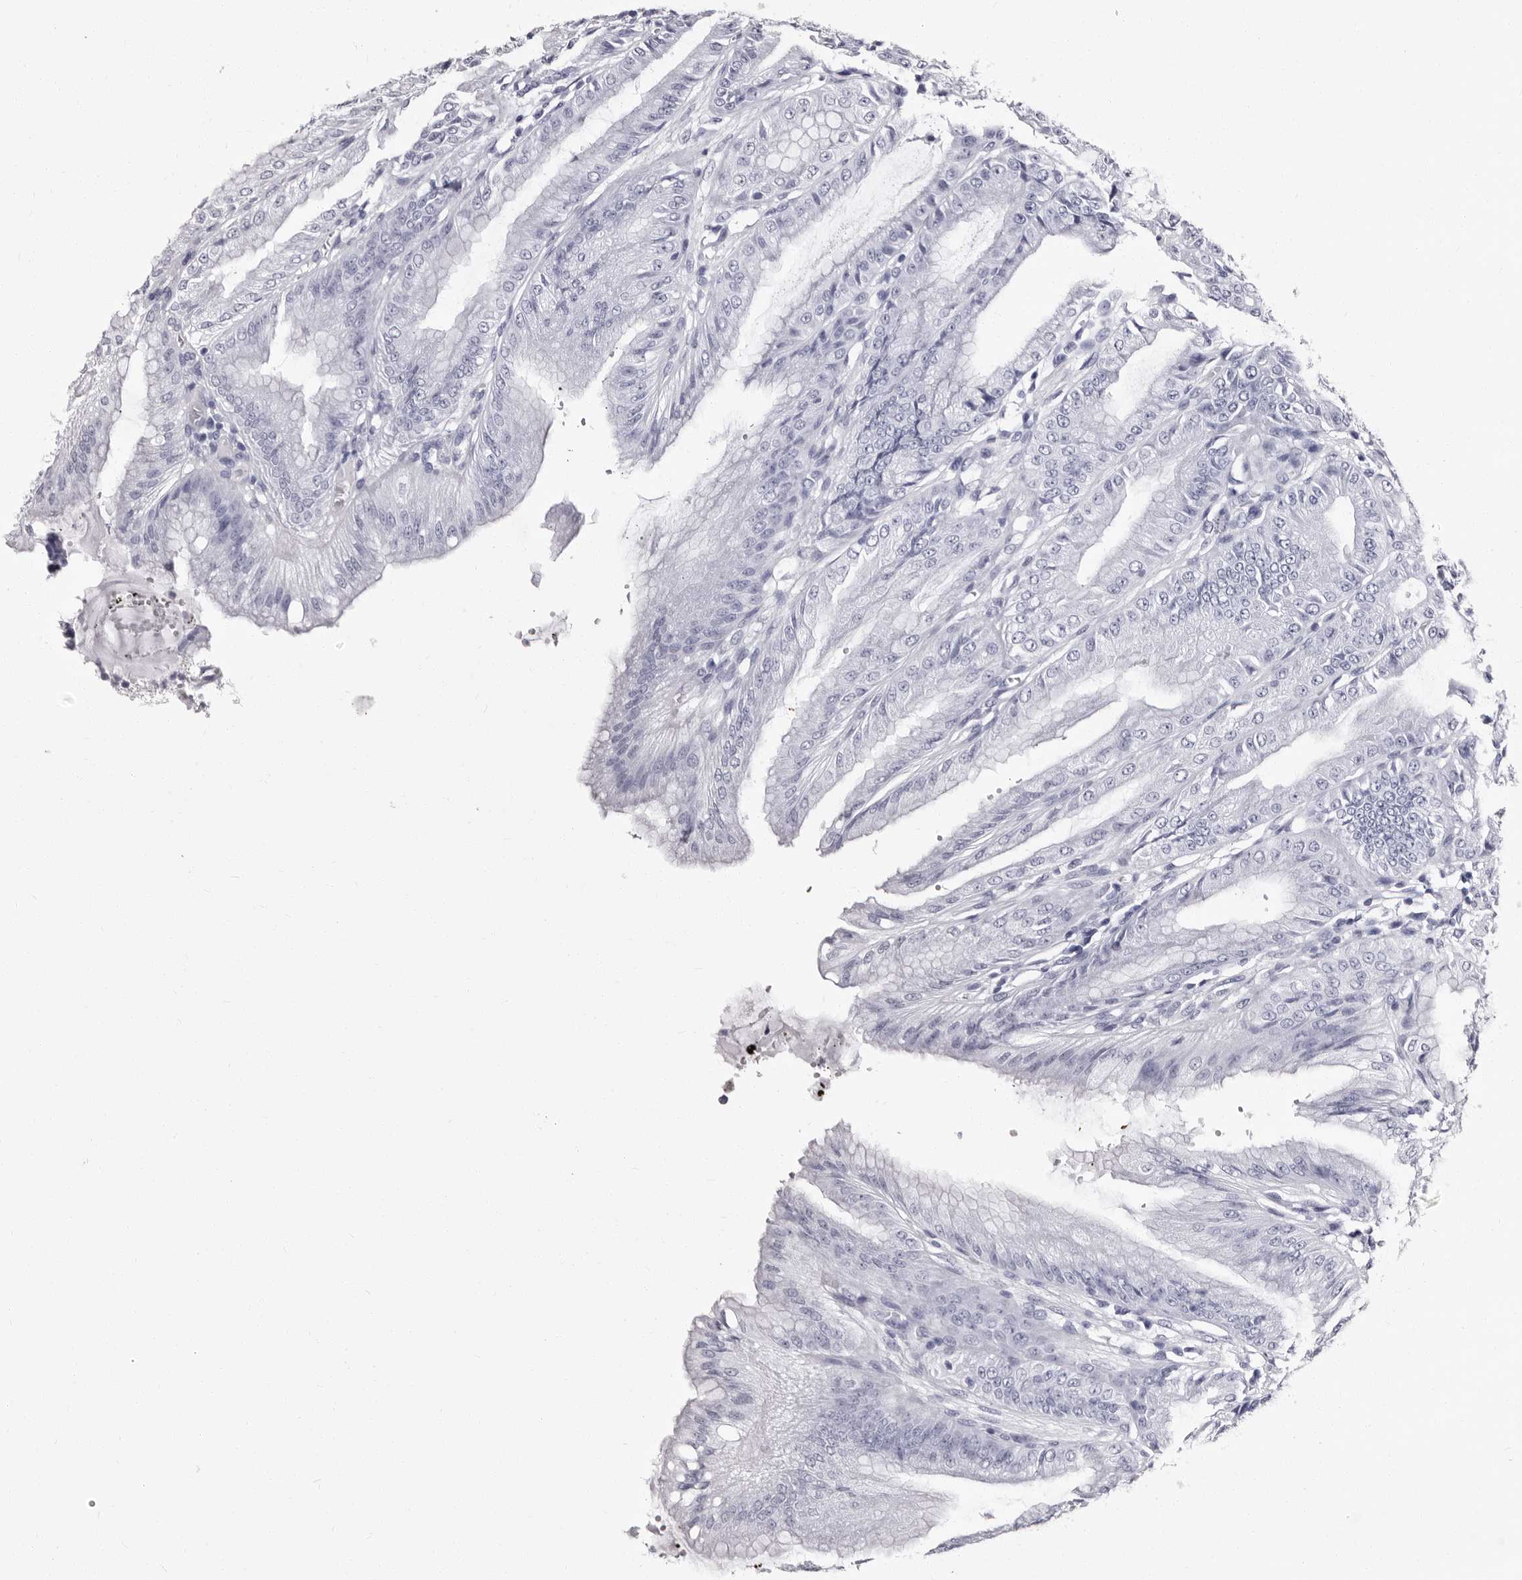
{"staining": {"intensity": "negative", "quantity": "none", "location": "none"}, "tissue": "stomach", "cell_type": "Glandular cells", "image_type": "normal", "snomed": [{"axis": "morphology", "description": "Normal tissue, NOS"}, {"axis": "topography", "description": "Stomach, lower"}], "caption": "Immunohistochemical staining of unremarkable human stomach exhibits no significant positivity in glandular cells. Nuclei are stained in blue.", "gene": "AUNIP", "patient": {"sex": "male", "age": 71}}